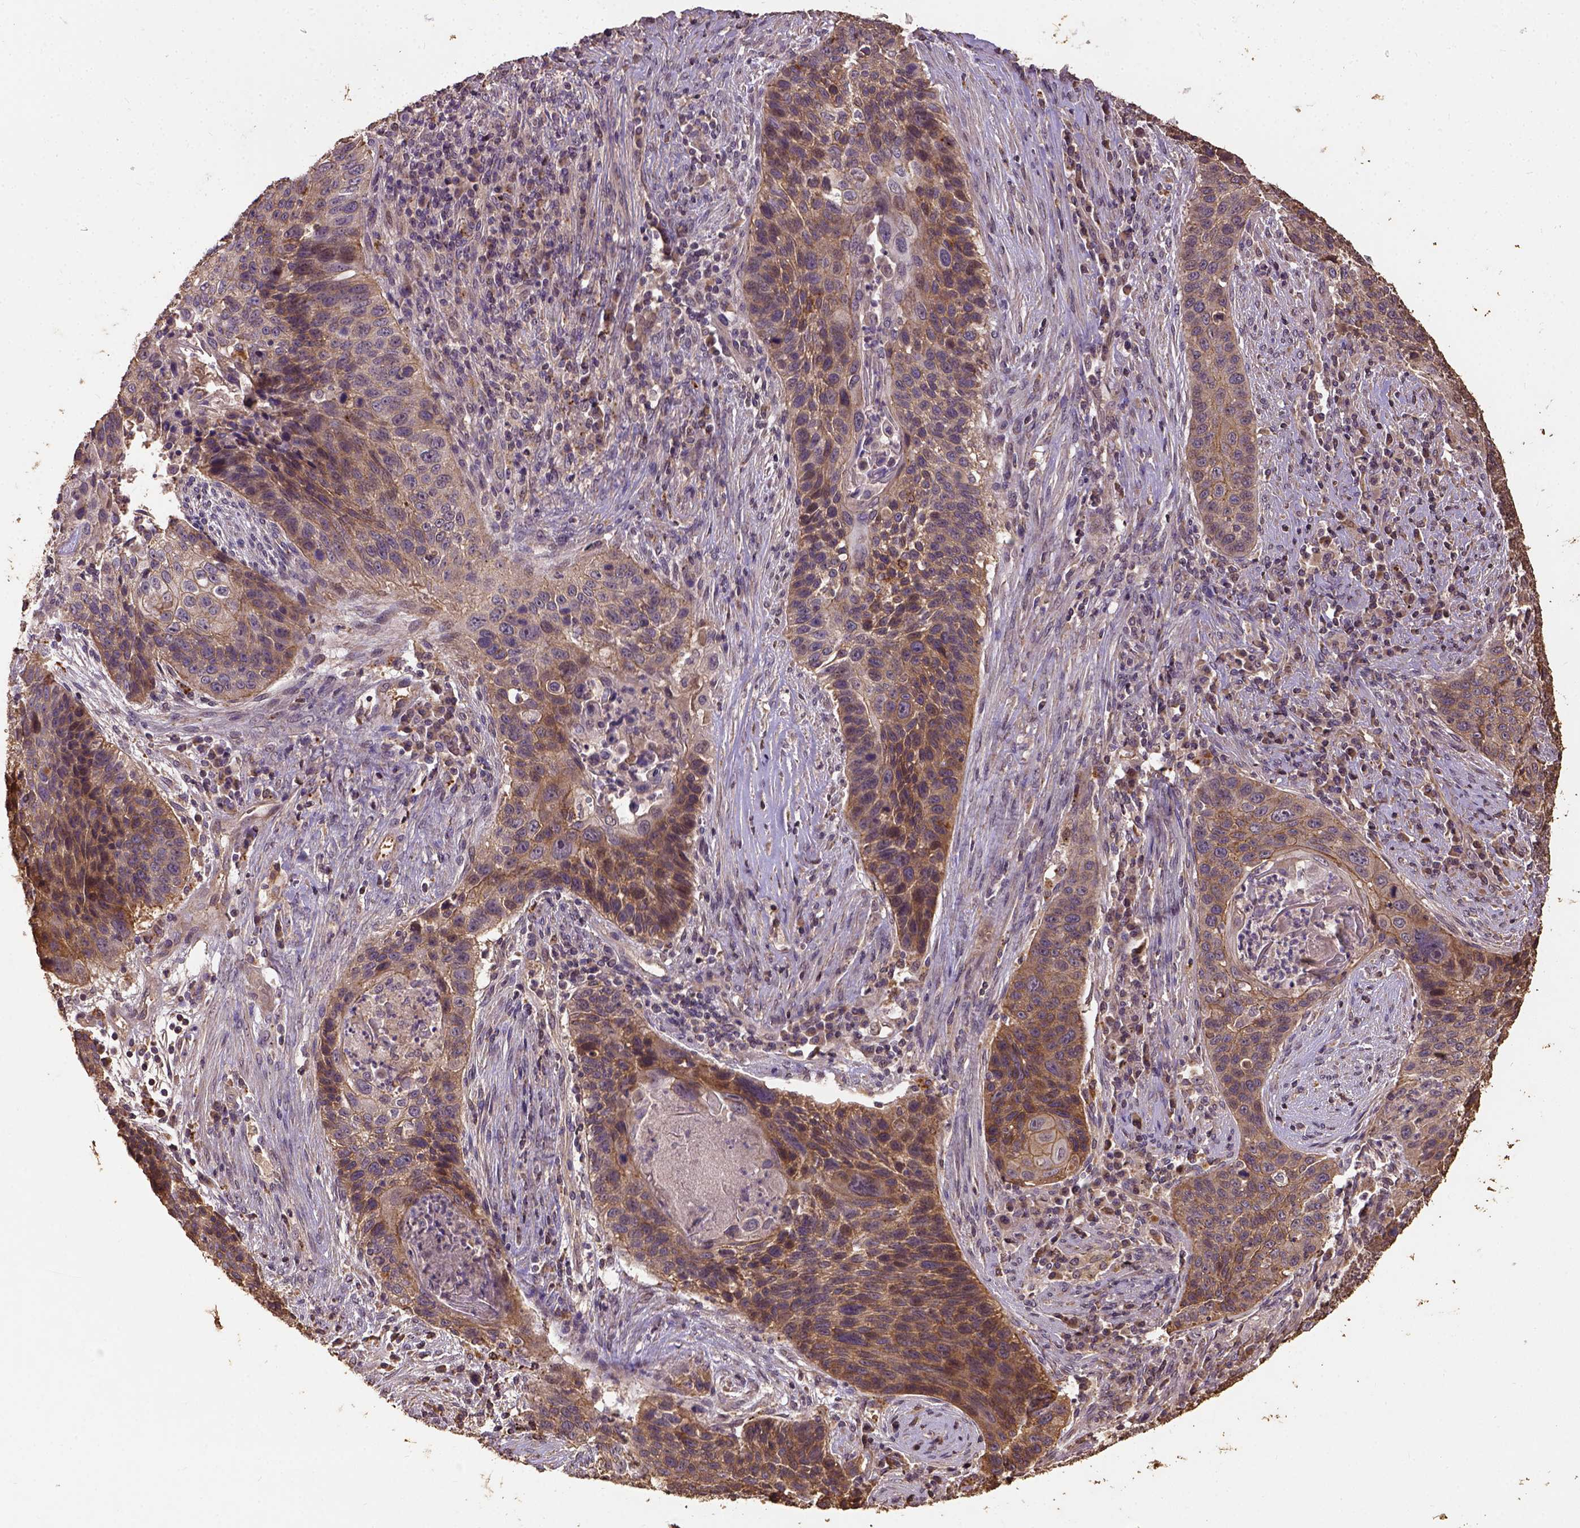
{"staining": {"intensity": "moderate", "quantity": "25%-75%", "location": "cytoplasmic/membranous"}, "tissue": "lung cancer", "cell_type": "Tumor cells", "image_type": "cancer", "snomed": [{"axis": "morphology", "description": "Squamous cell carcinoma, NOS"}, {"axis": "morphology", "description": "Squamous cell carcinoma, metastatic, NOS"}, {"axis": "topography", "description": "Lung"}, {"axis": "topography", "description": "Pleura, NOS"}], "caption": "This image displays immunohistochemistry staining of human squamous cell carcinoma (lung), with medium moderate cytoplasmic/membranous staining in approximately 25%-75% of tumor cells.", "gene": "ATP1B3", "patient": {"sex": "male", "age": 72}}